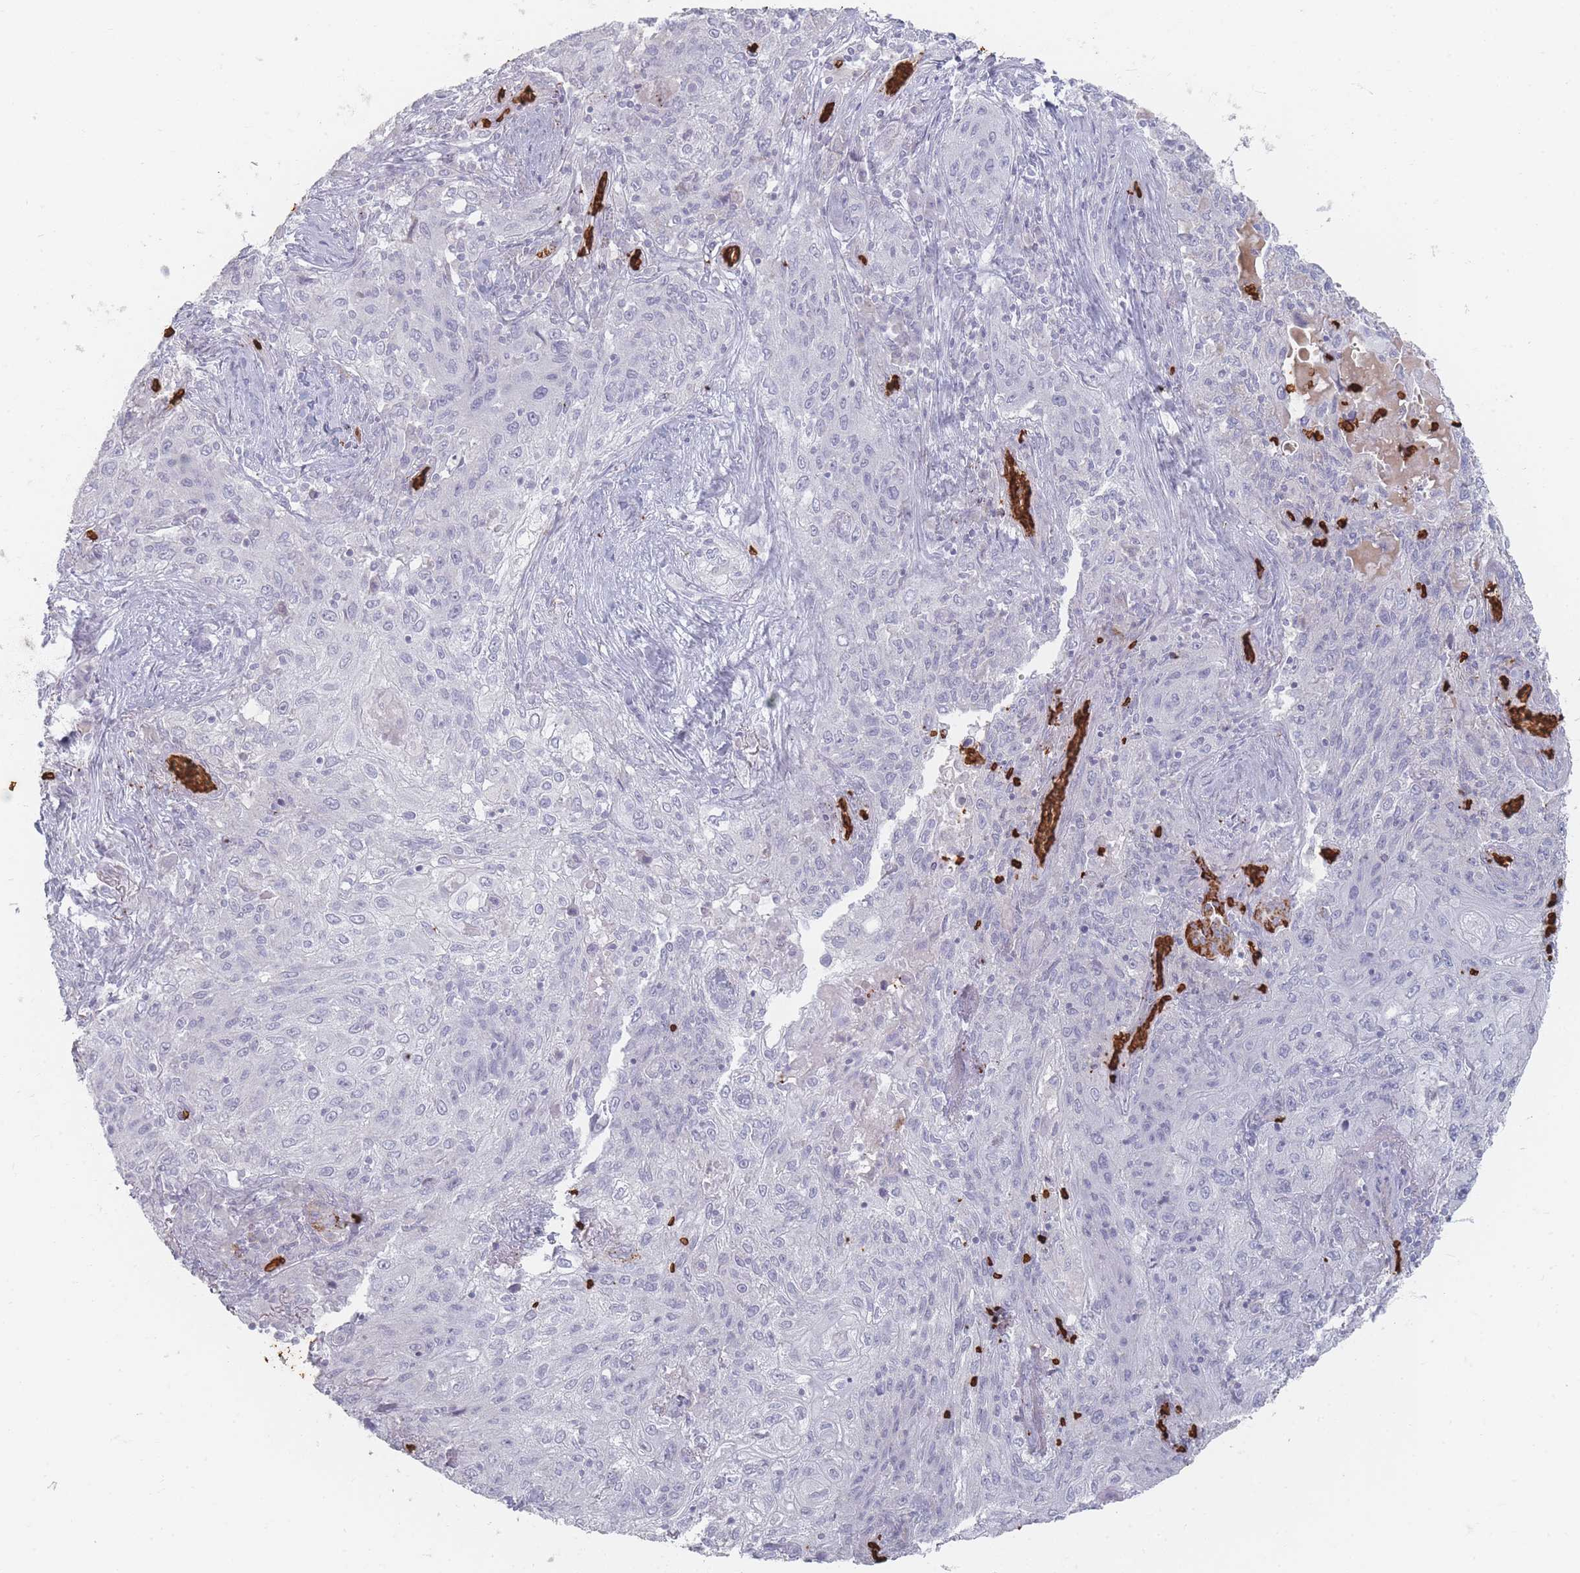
{"staining": {"intensity": "negative", "quantity": "none", "location": "none"}, "tissue": "lung cancer", "cell_type": "Tumor cells", "image_type": "cancer", "snomed": [{"axis": "morphology", "description": "Squamous cell carcinoma, NOS"}, {"axis": "topography", "description": "Lung"}], "caption": "Lung cancer was stained to show a protein in brown. There is no significant staining in tumor cells.", "gene": "SLC2A6", "patient": {"sex": "female", "age": 69}}